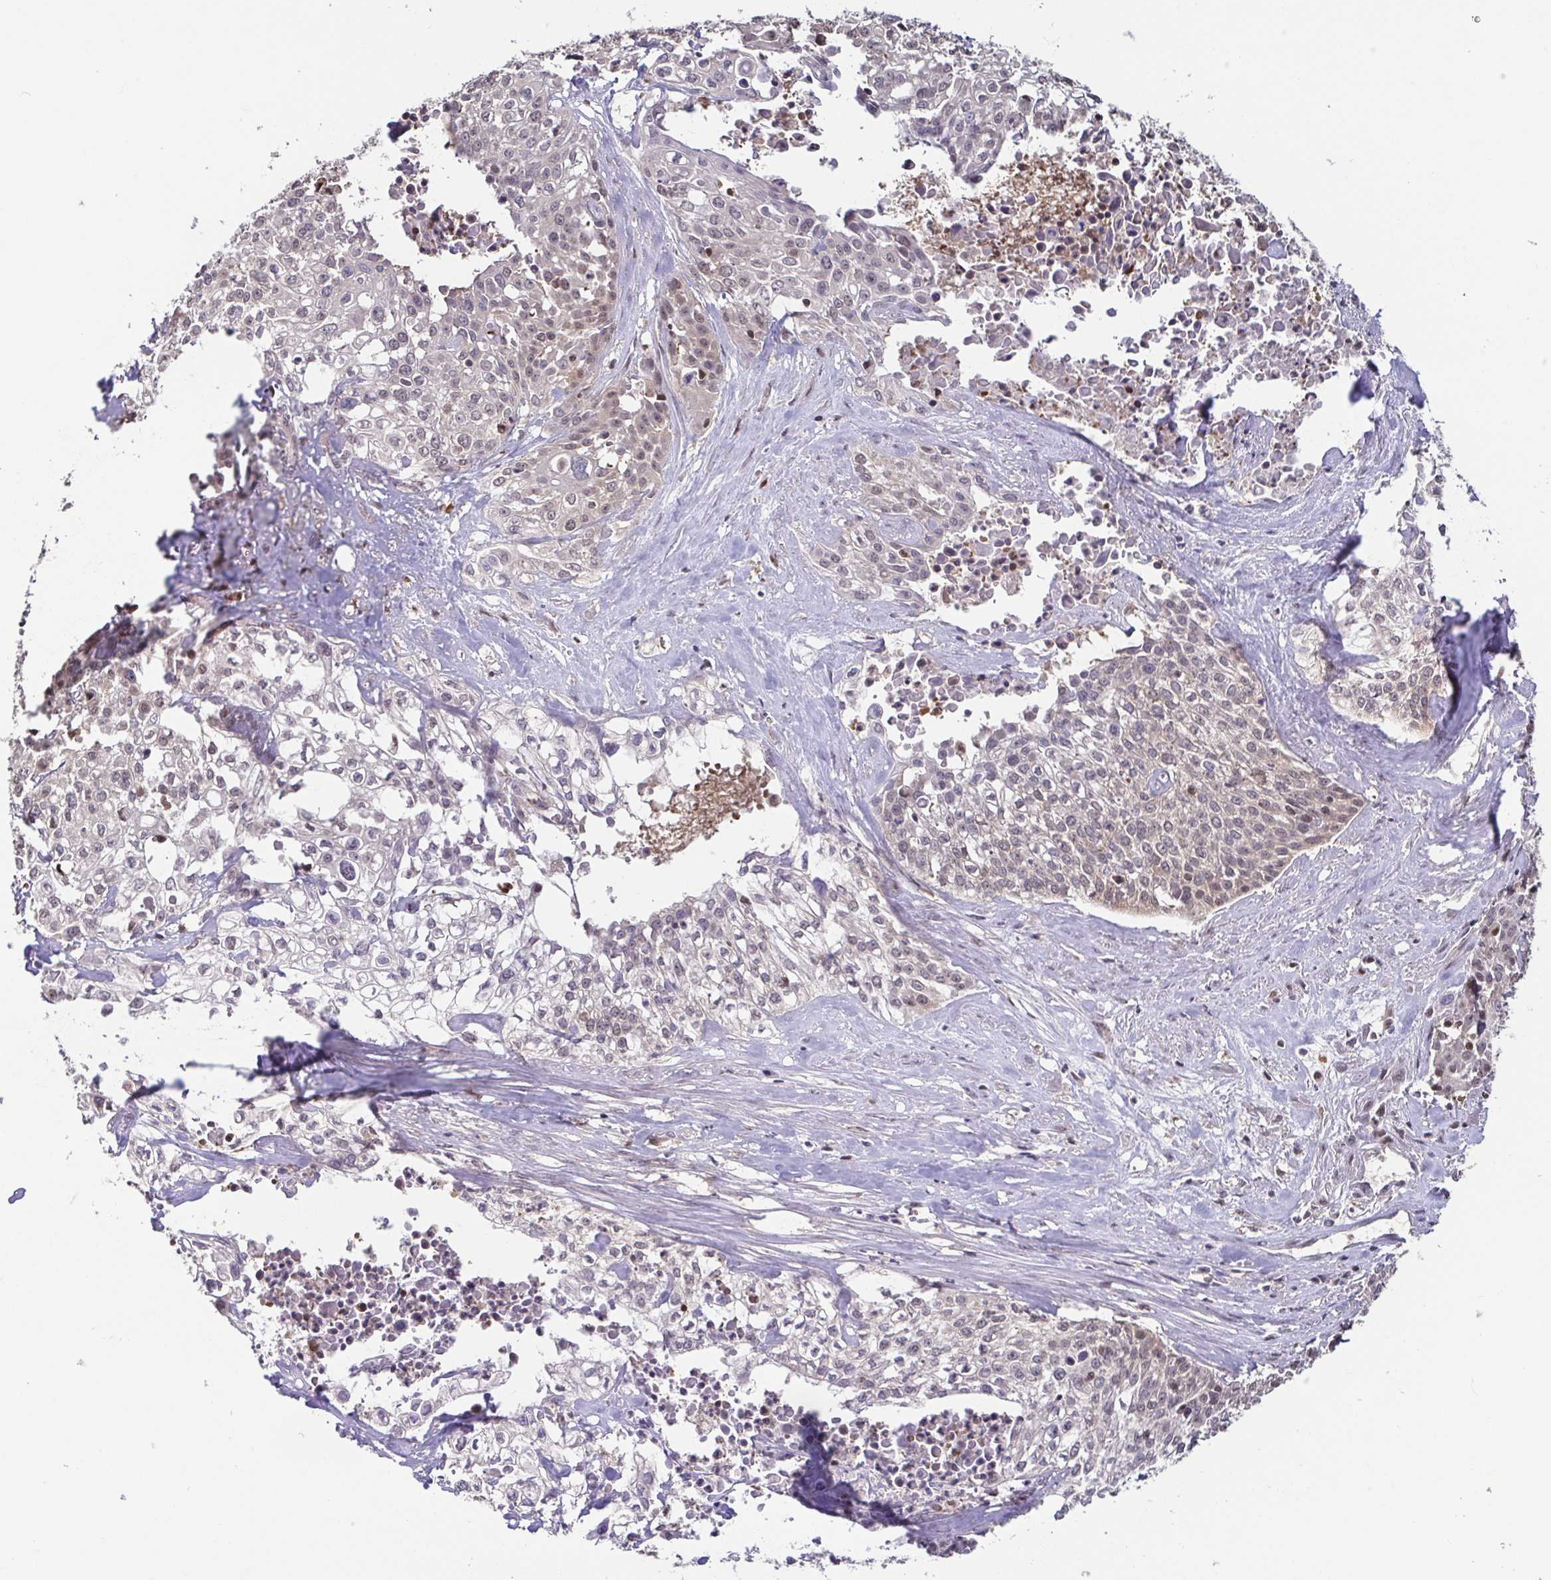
{"staining": {"intensity": "moderate", "quantity": "<25%", "location": "nuclear"}, "tissue": "cervical cancer", "cell_type": "Tumor cells", "image_type": "cancer", "snomed": [{"axis": "morphology", "description": "Squamous cell carcinoma, NOS"}, {"axis": "topography", "description": "Cervix"}], "caption": "A low amount of moderate nuclear expression is present in about <25% of tumor cells in cervical cancer (squamous cell carcinoma) tissue. The staining was performed using DAB to visualize the protein expression in brown, while the nuclei were stained in blue with hematoxylin (Magnification: 20x).", "gene": "PSMB9", "patient": {"sex": "female", "age": 39}}